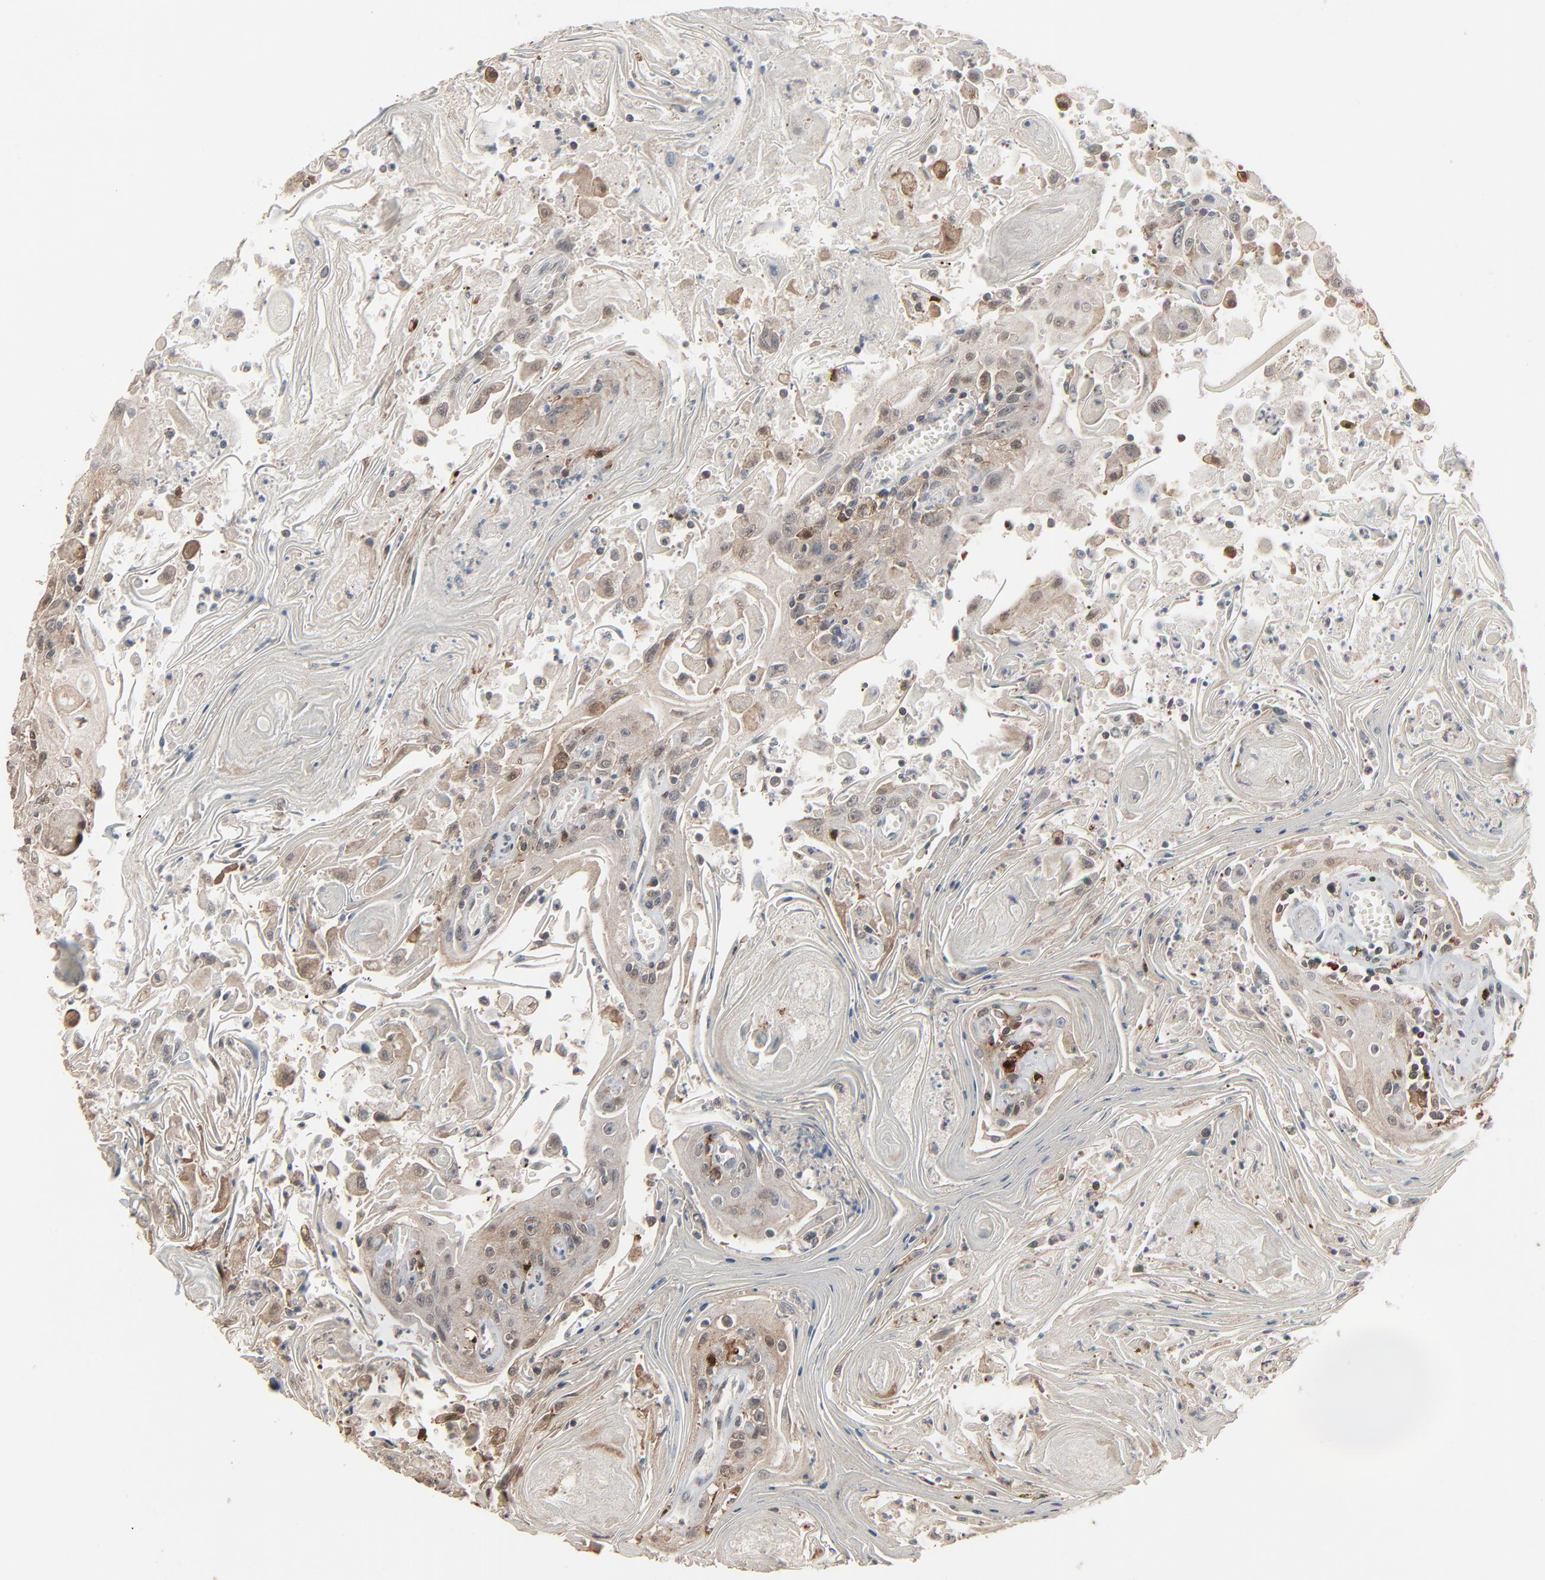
{"staining": {"intensity": "moderate", "quantity": ">75%", "location": "cytoplasmic/membranous"}, "tissue": "head and neck cancer", "cell_type": "Tumor cells", "image_type": "cancer", "snomed": [{"axis": "morphology", "description": "Squamous cell carcinoma, NOS"}, {"axis": "topography", "description": "Oral tissue"}, {"axis": "topography", "description": "Head-Neck"}], "caption": "Immunohistochemical staining of head and neck squamous cell carcinoma demonstrates moderate cytoplasmic/membranous protein staining in approximately >75% of tumor cells.", "gene": "DOCK8", "patient": {"sex": "female", "age": 76}}